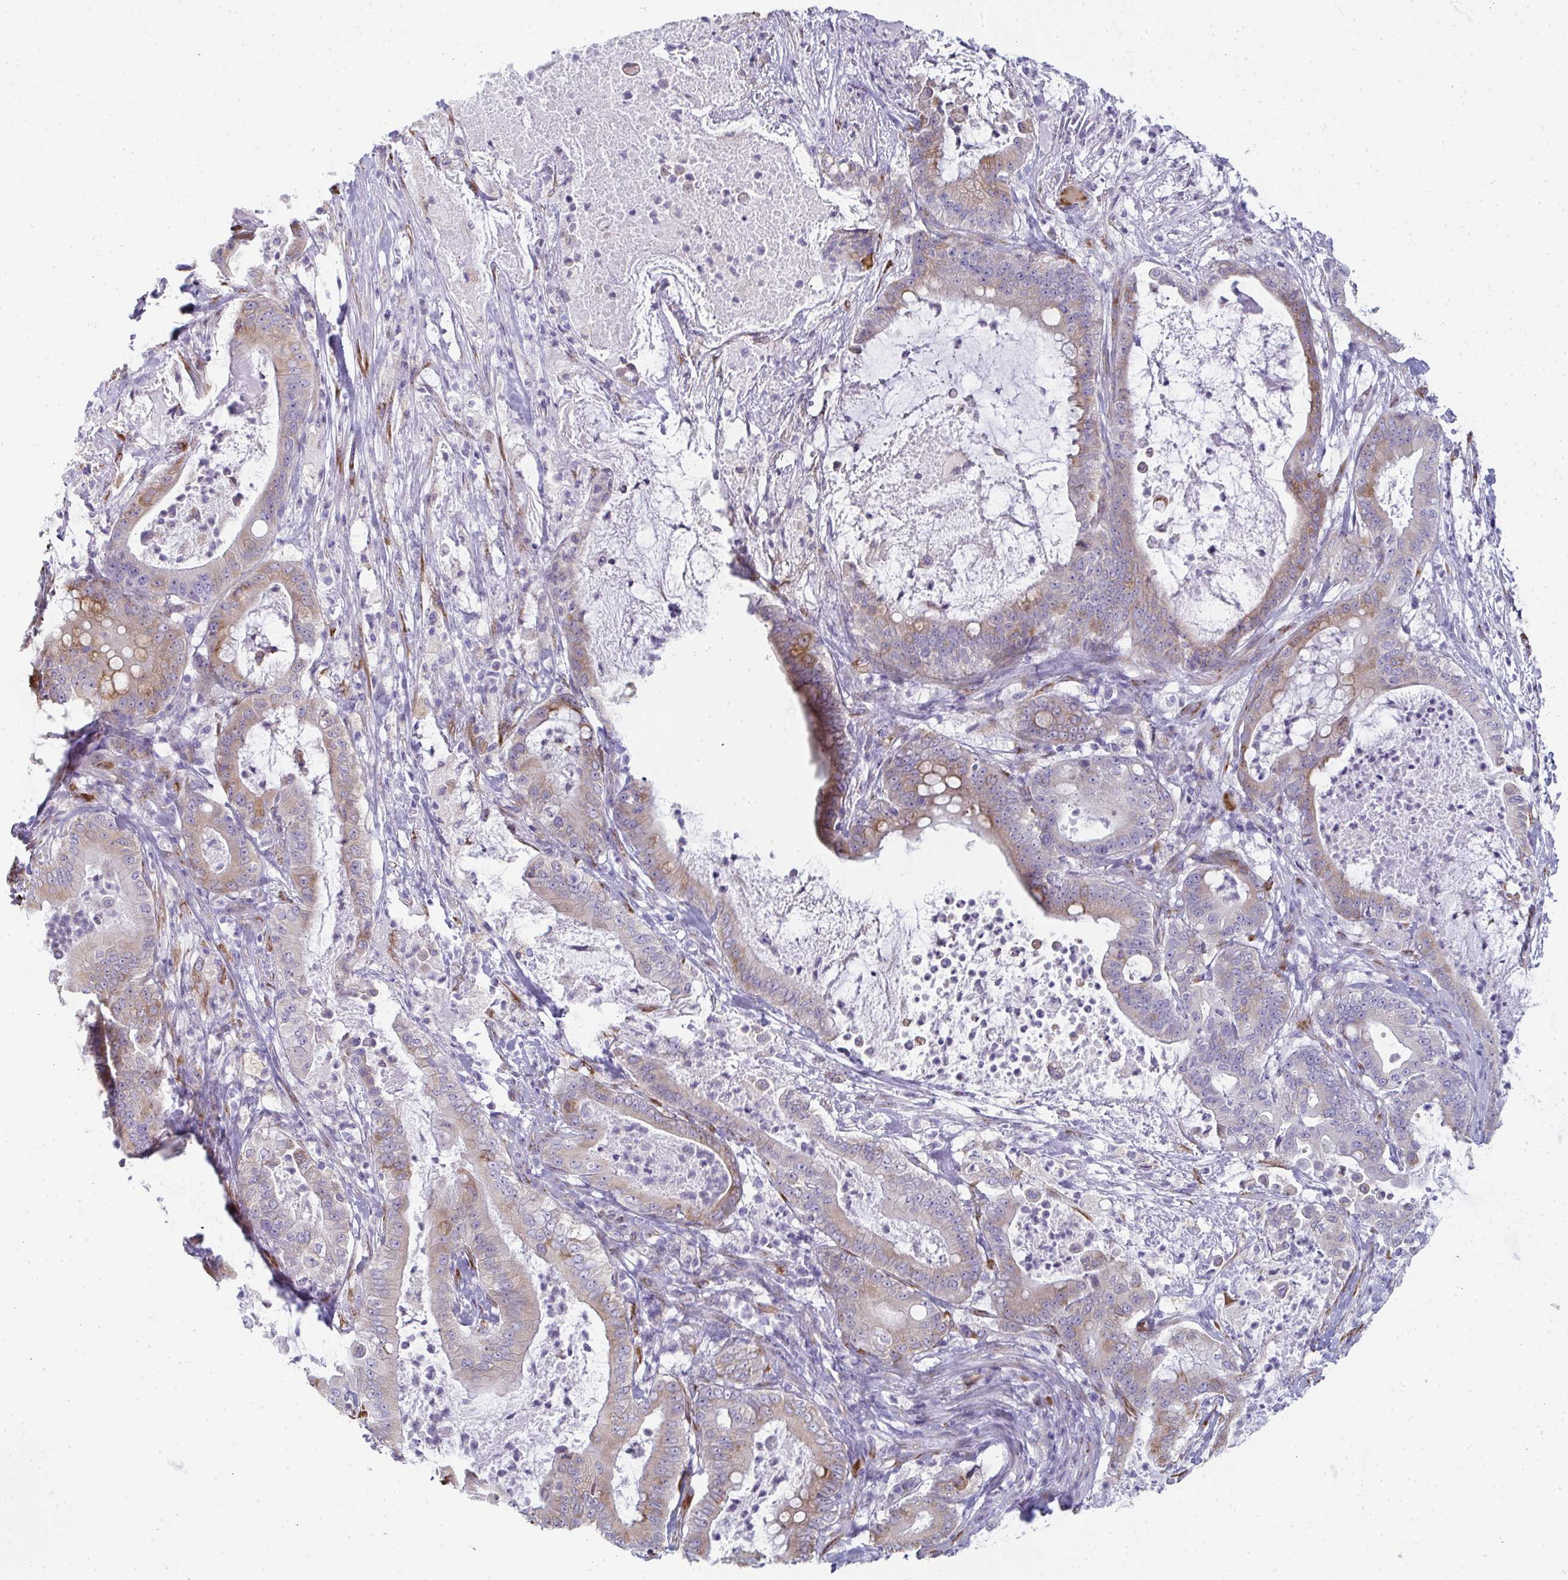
{"staining": {"intensity": "weak", "quantity": "25%-75%", "location": "cytoplasmic/membranous"}, "tissue": "pancreatic cancer", "cell_type": "Tumor cells", "image_type": "cancer", "snomed": [{"axis": "morphology", "description": "Adenocarcinoma, NOS"}, {"axis": "topography", "description": "Pancreas"}], "caption": "Immunohistochemistry histopathology image of human pancreatic cancer stained for a protein (brown), which demonstrates low levels of weak cytoplasmic/membranous expression in approximately 25%-75% of tumor cells.", "gene": "SHROOM1", "patient": {"sex": "male", "age": 71}}